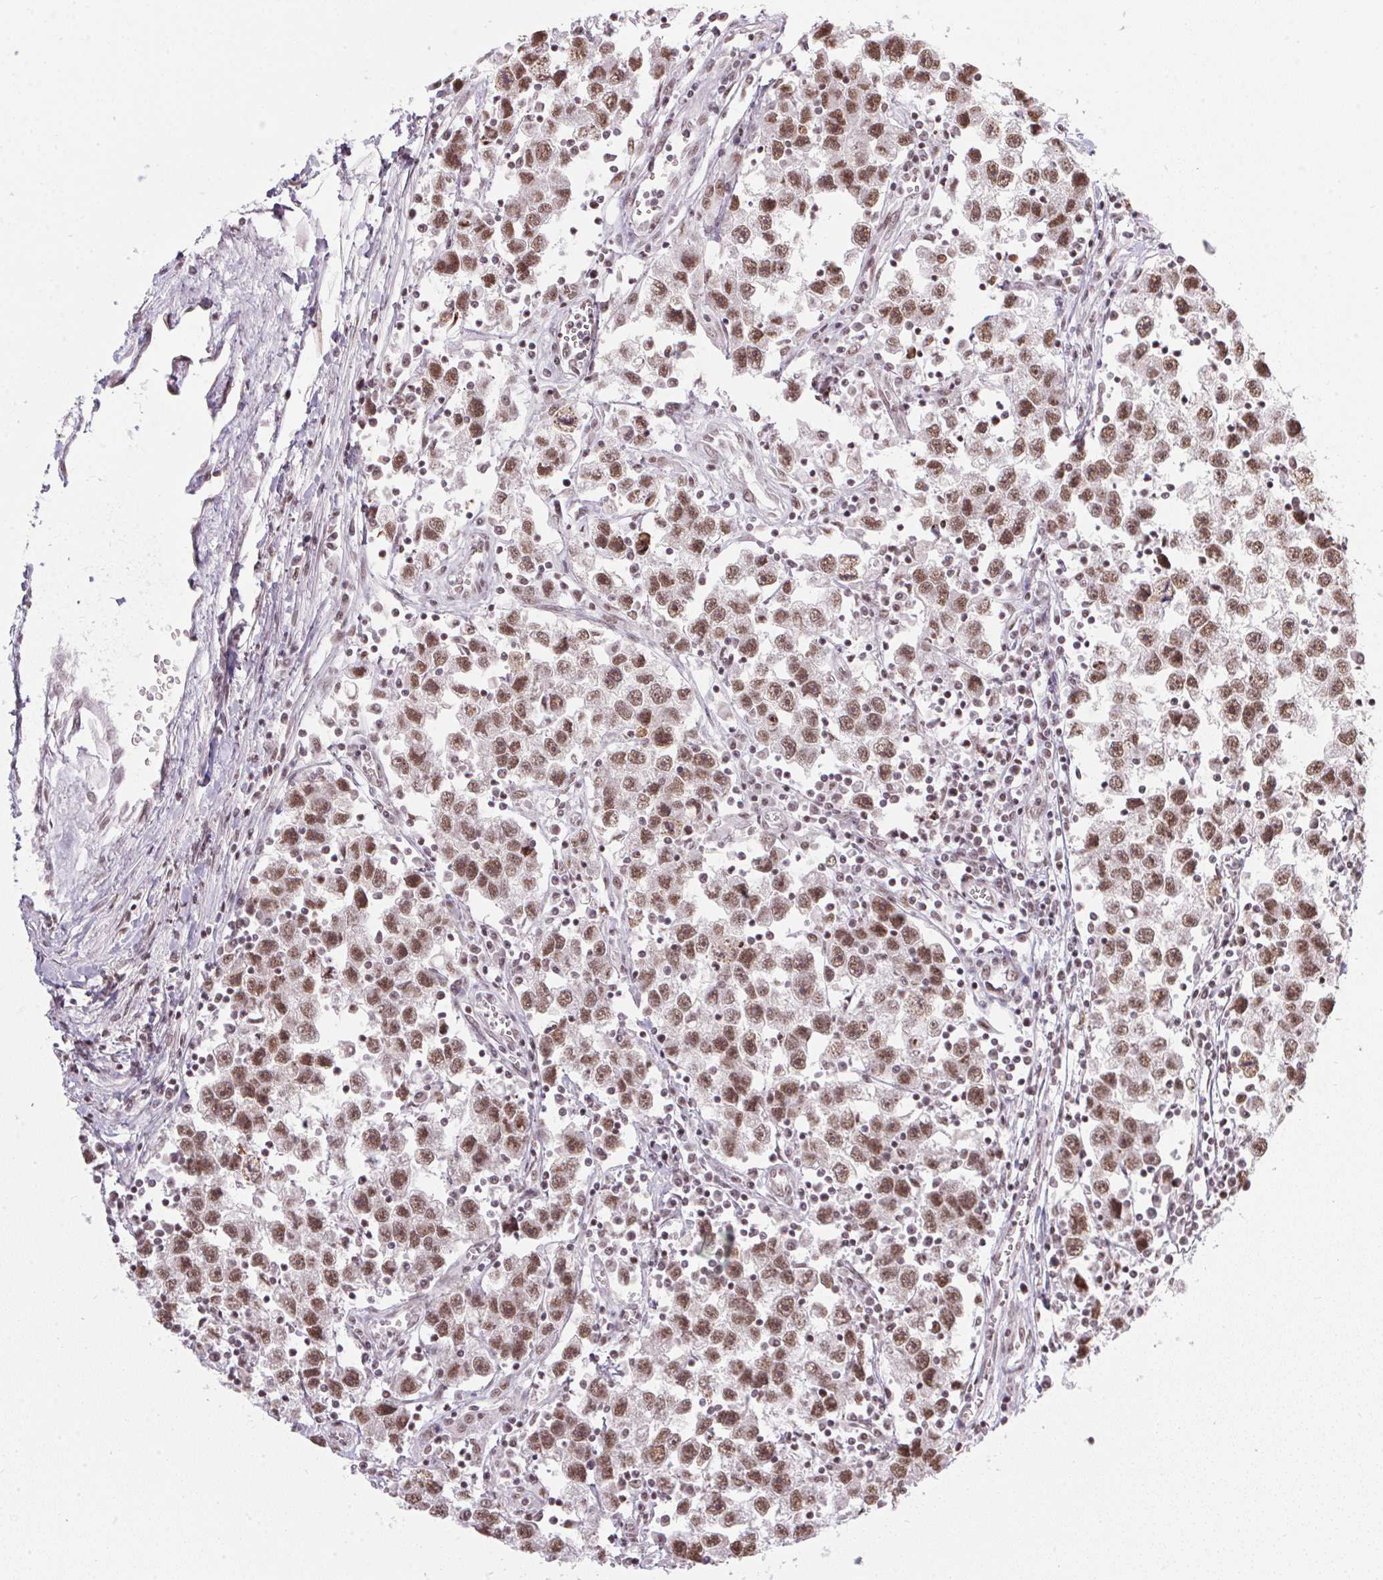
{"staining": {"intensity": "moderate", "quantity": ">75%", "location": "nuclear"}, "tissue": "testis cancer", "cell_type": "Tumor cells", "image_type": "cancer", "snomed": [{"axis": "morphology", "description": "Seminoma, NOS"}, {"axis": "topography", "description": "Testis"}], "caption": "This is an image of immunohistochemistry (IHC) staining of testis cancer, which shows moderate positivity in the nuclear of tumor cells.", "gene": "SRSF7", "patient": {"sex": "male", "age": 30}}